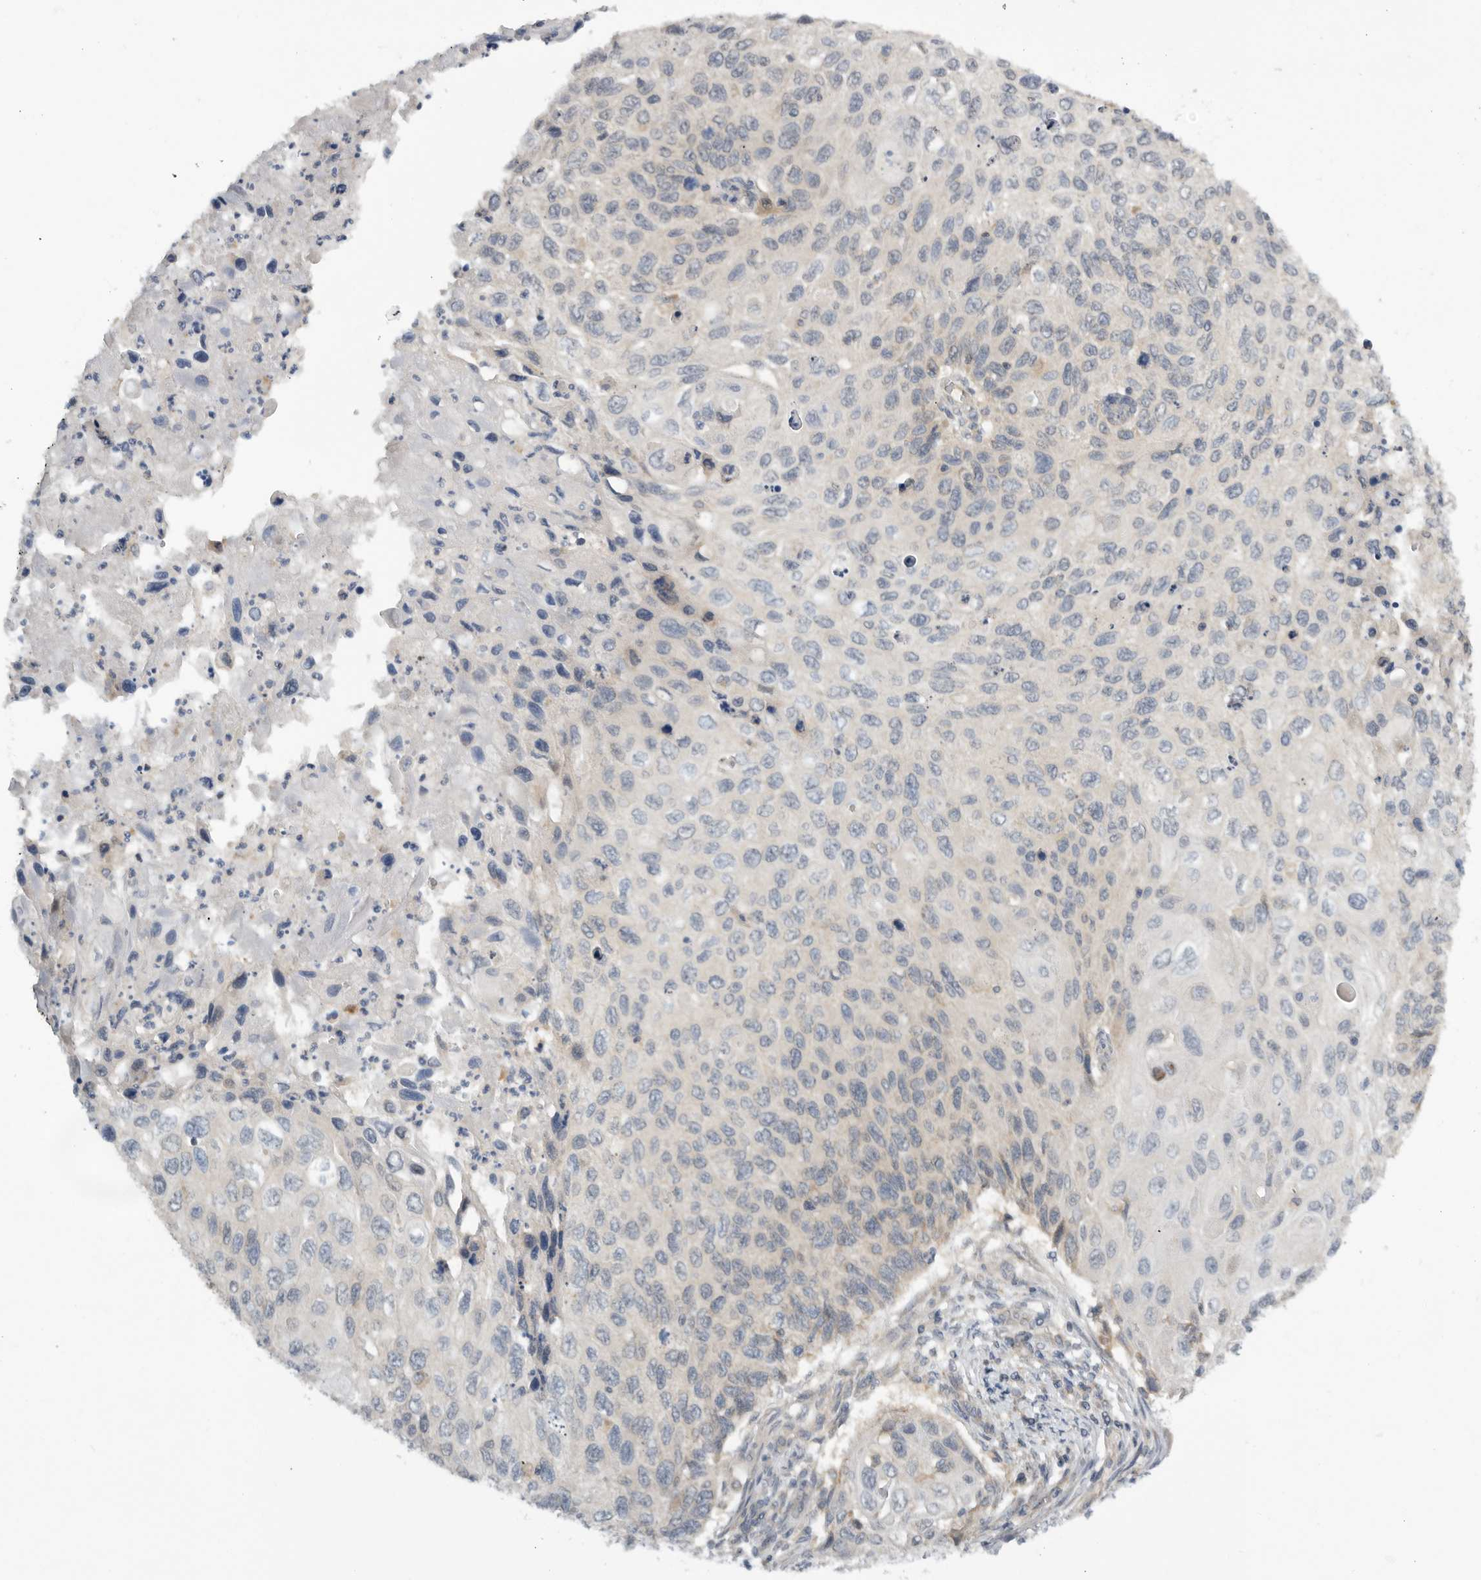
{"staining": {"intensity": "weak", "quantity": "<25%", "location": "cytoplasmic/membranous"}, "tissue": "cervical cancer", "cell_type": "Tumor cells", "image_type": "cancer", "snomed": [{"axis": "morphology", "description": "Squamous cell carcinoma, NOS"}, {"axis": "topography", "description": "Cervix"}], "caption": "This is an immunohistochemistry micrograph of squamous cell carcinoma (cervical). There is no positivity in tumor cells.", "gene": "AASDHPPT", "patient": {"sex": "female", "age": 70}}